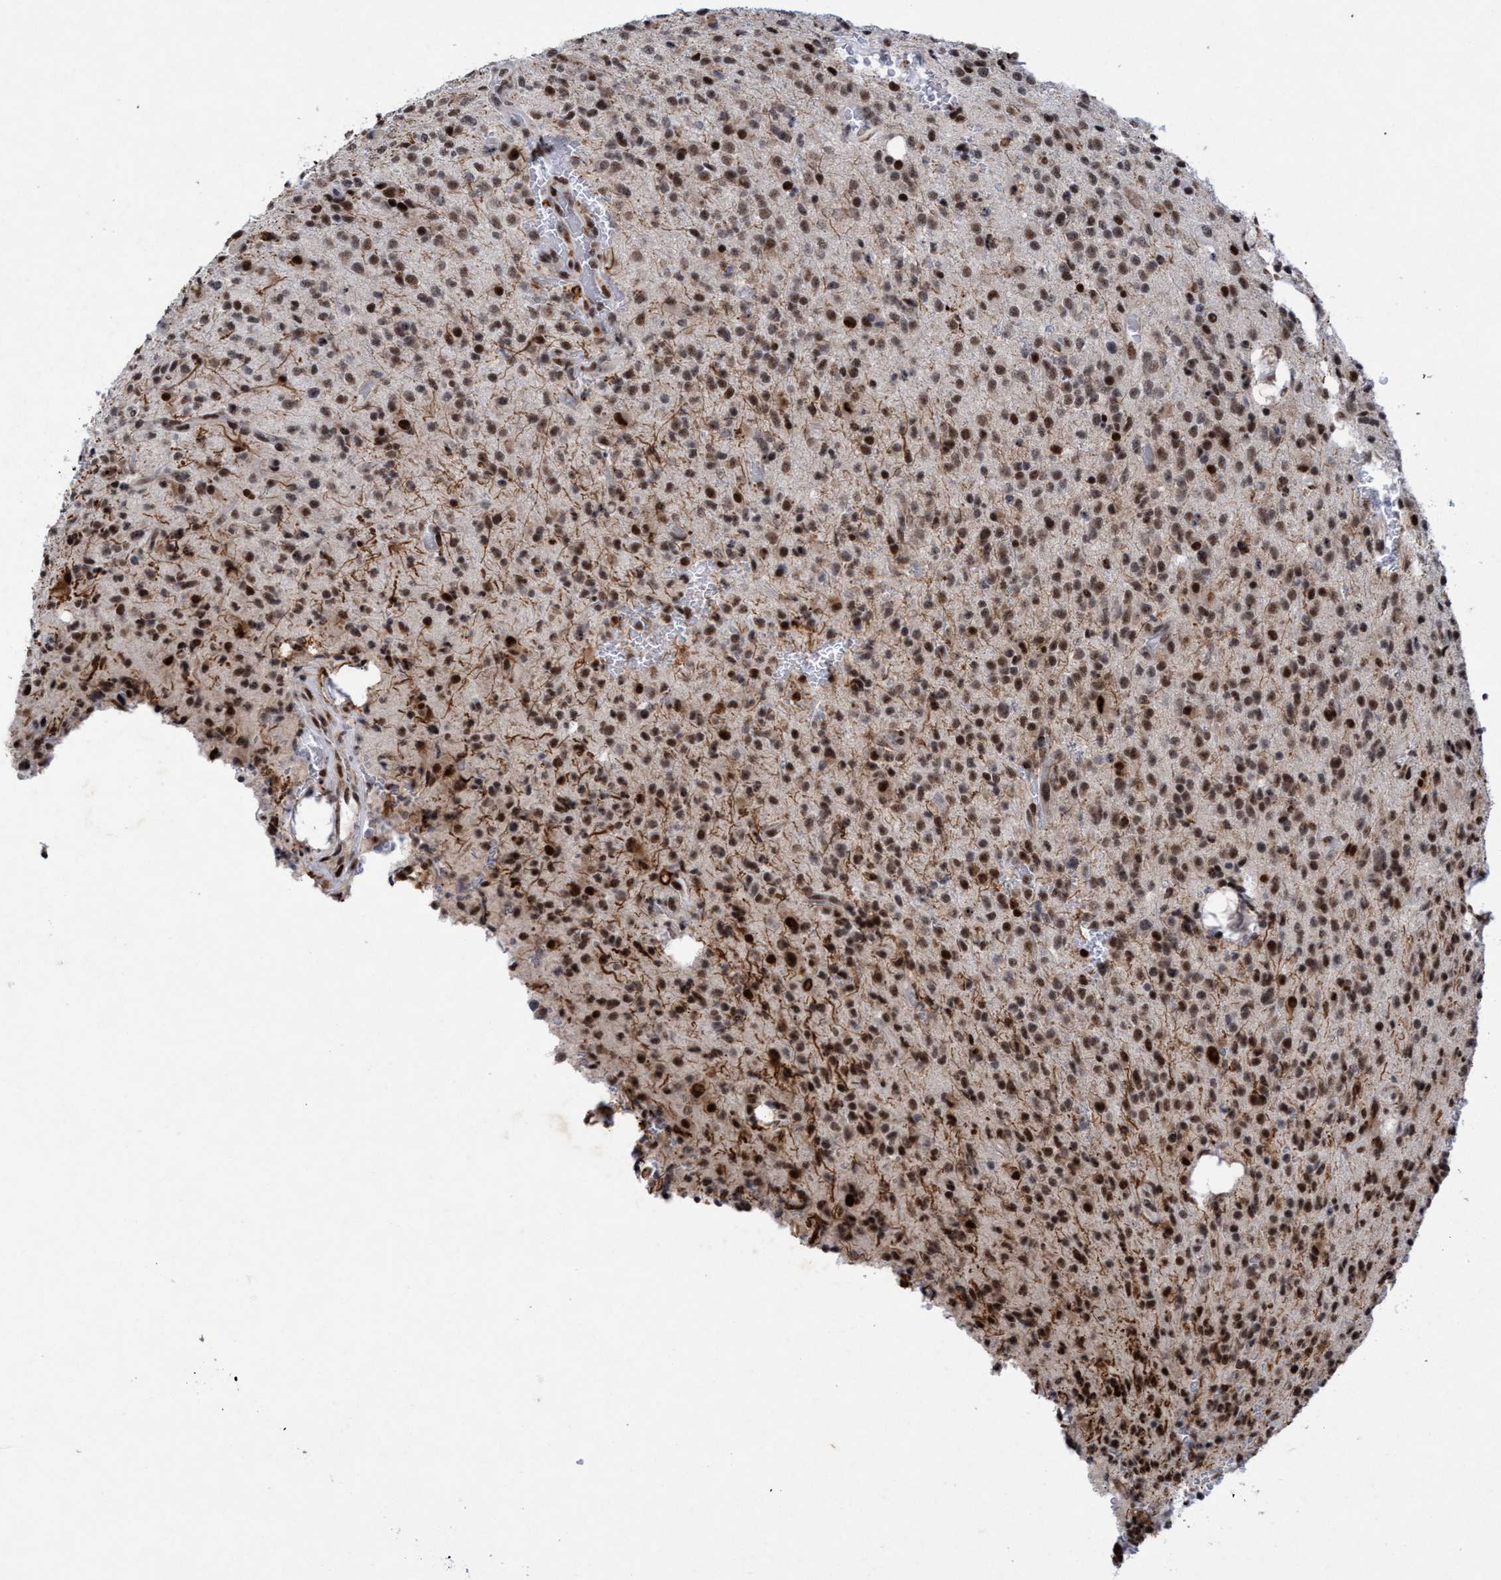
{"staining": {"intensity": "moderate", "quantity": ">75%", "location": "nuclear"}, "tissue": "glioma", "cell_type": "Tumor cells", "image_type": "cancer", "snomed": [{"axis": "morphology", "description": "Glioma, malignant, High grade"}, {"axis": "topography", "description": "Brain"}], "caption": "Immunohistochemistry (IHC) histopathology image of human glioma stained for a protein (brown), which exhibits medium levels of moderate nuclear expression in approximately >75% of tumor cells.", "gene": "GLT6D1", "patient": {"sex": "male", "age": 34}}